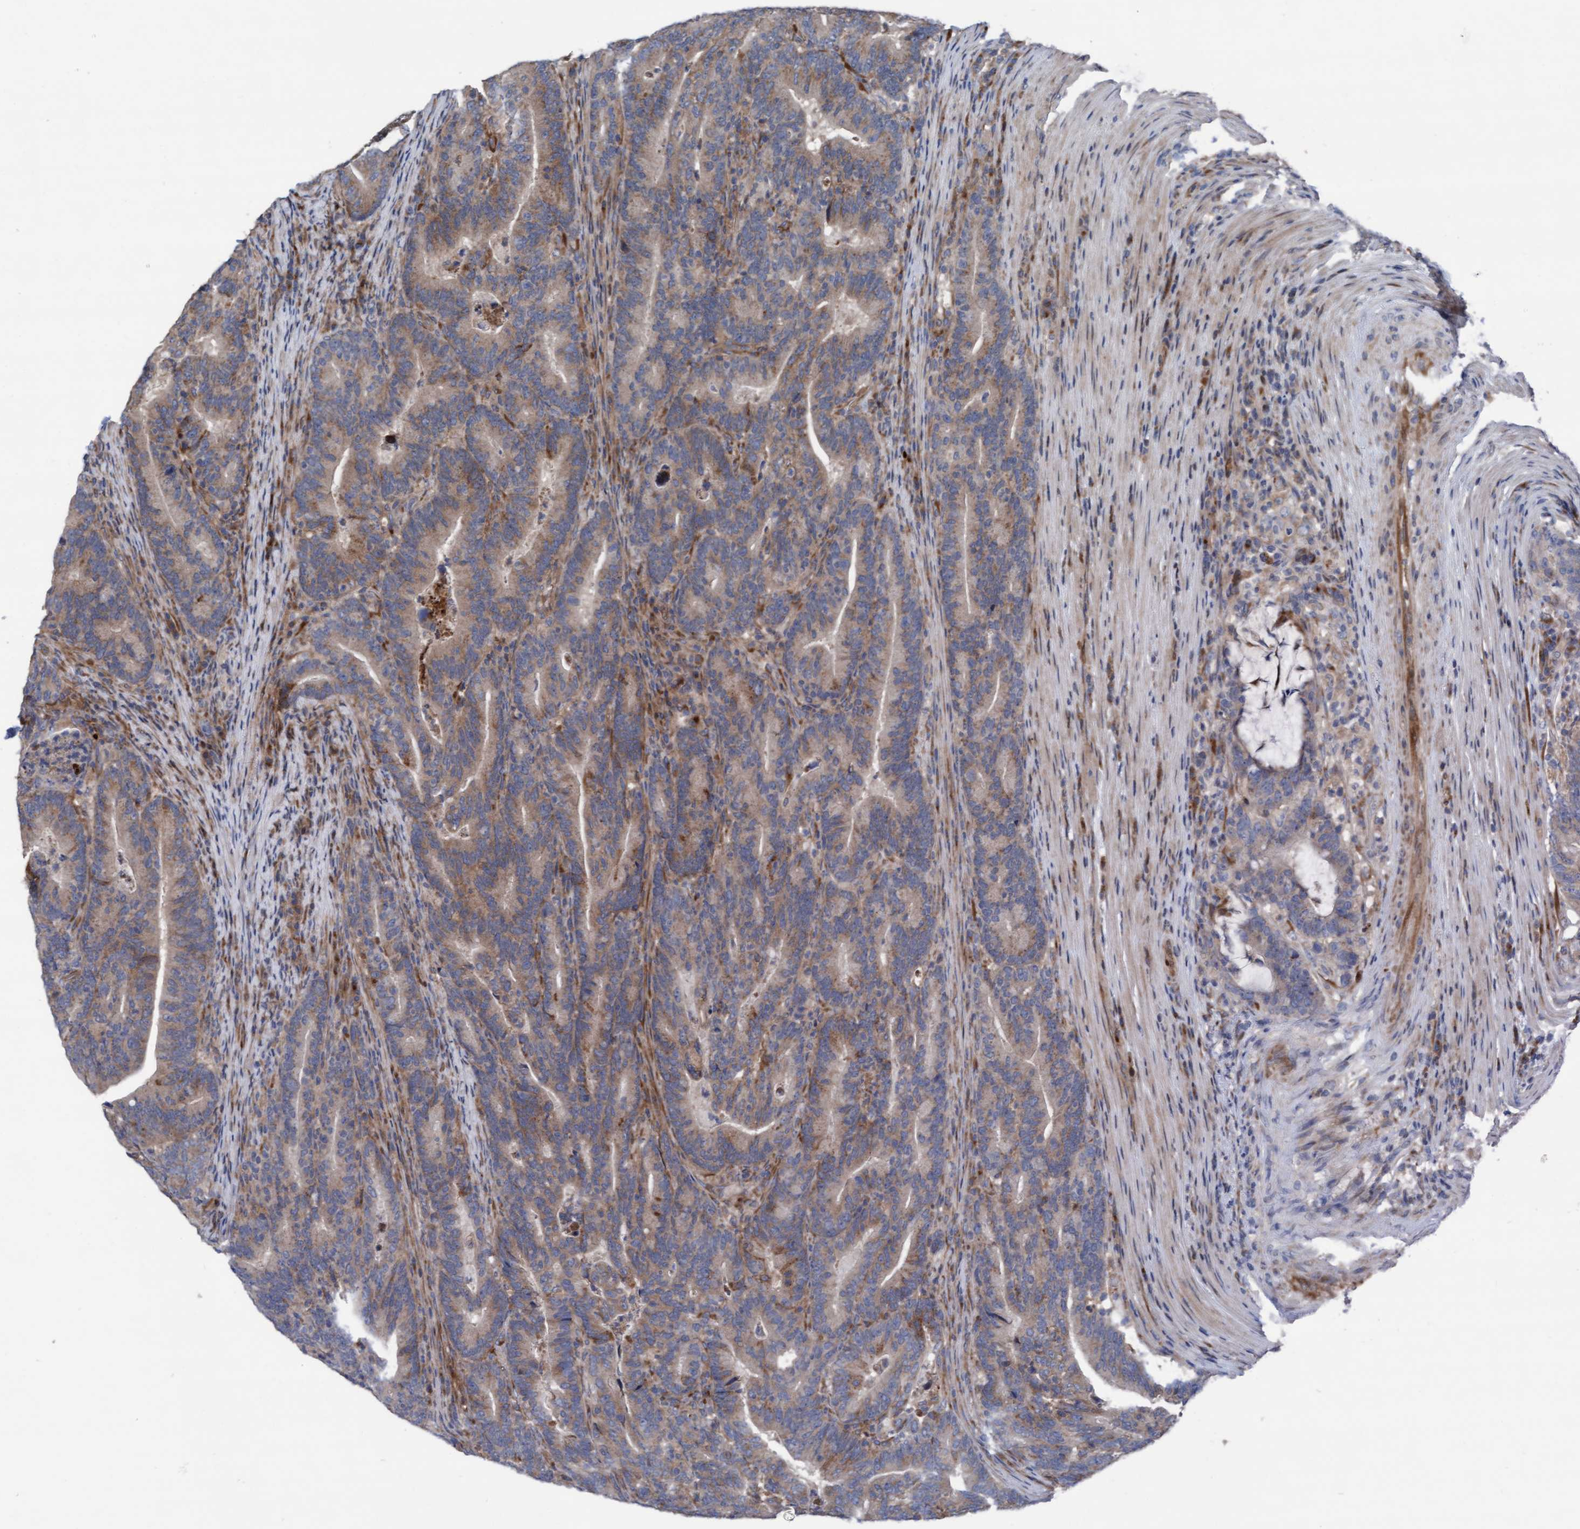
{"staining": {"intensity": "weak", "quantity": ">75%", "location": "cytoplasmic/membranous"}, "tissue": "colorectal cancer", "cell_type": "Tumor cells", "image_type": "cancer", "snomed": [{"axis": "morphology", "description": "Adenocarcinoma, NOS"}, {"axis": "topography", "description": "Colon"}], "caption": "There is low levels of weak cytoplasmic/membranous positivity in tumor cells of colorectal cancer, as demonstrated by immunohistochemical staining (brown color).", "gene": "KLHL26", "patient": {"sex": "female", "age": 66}}